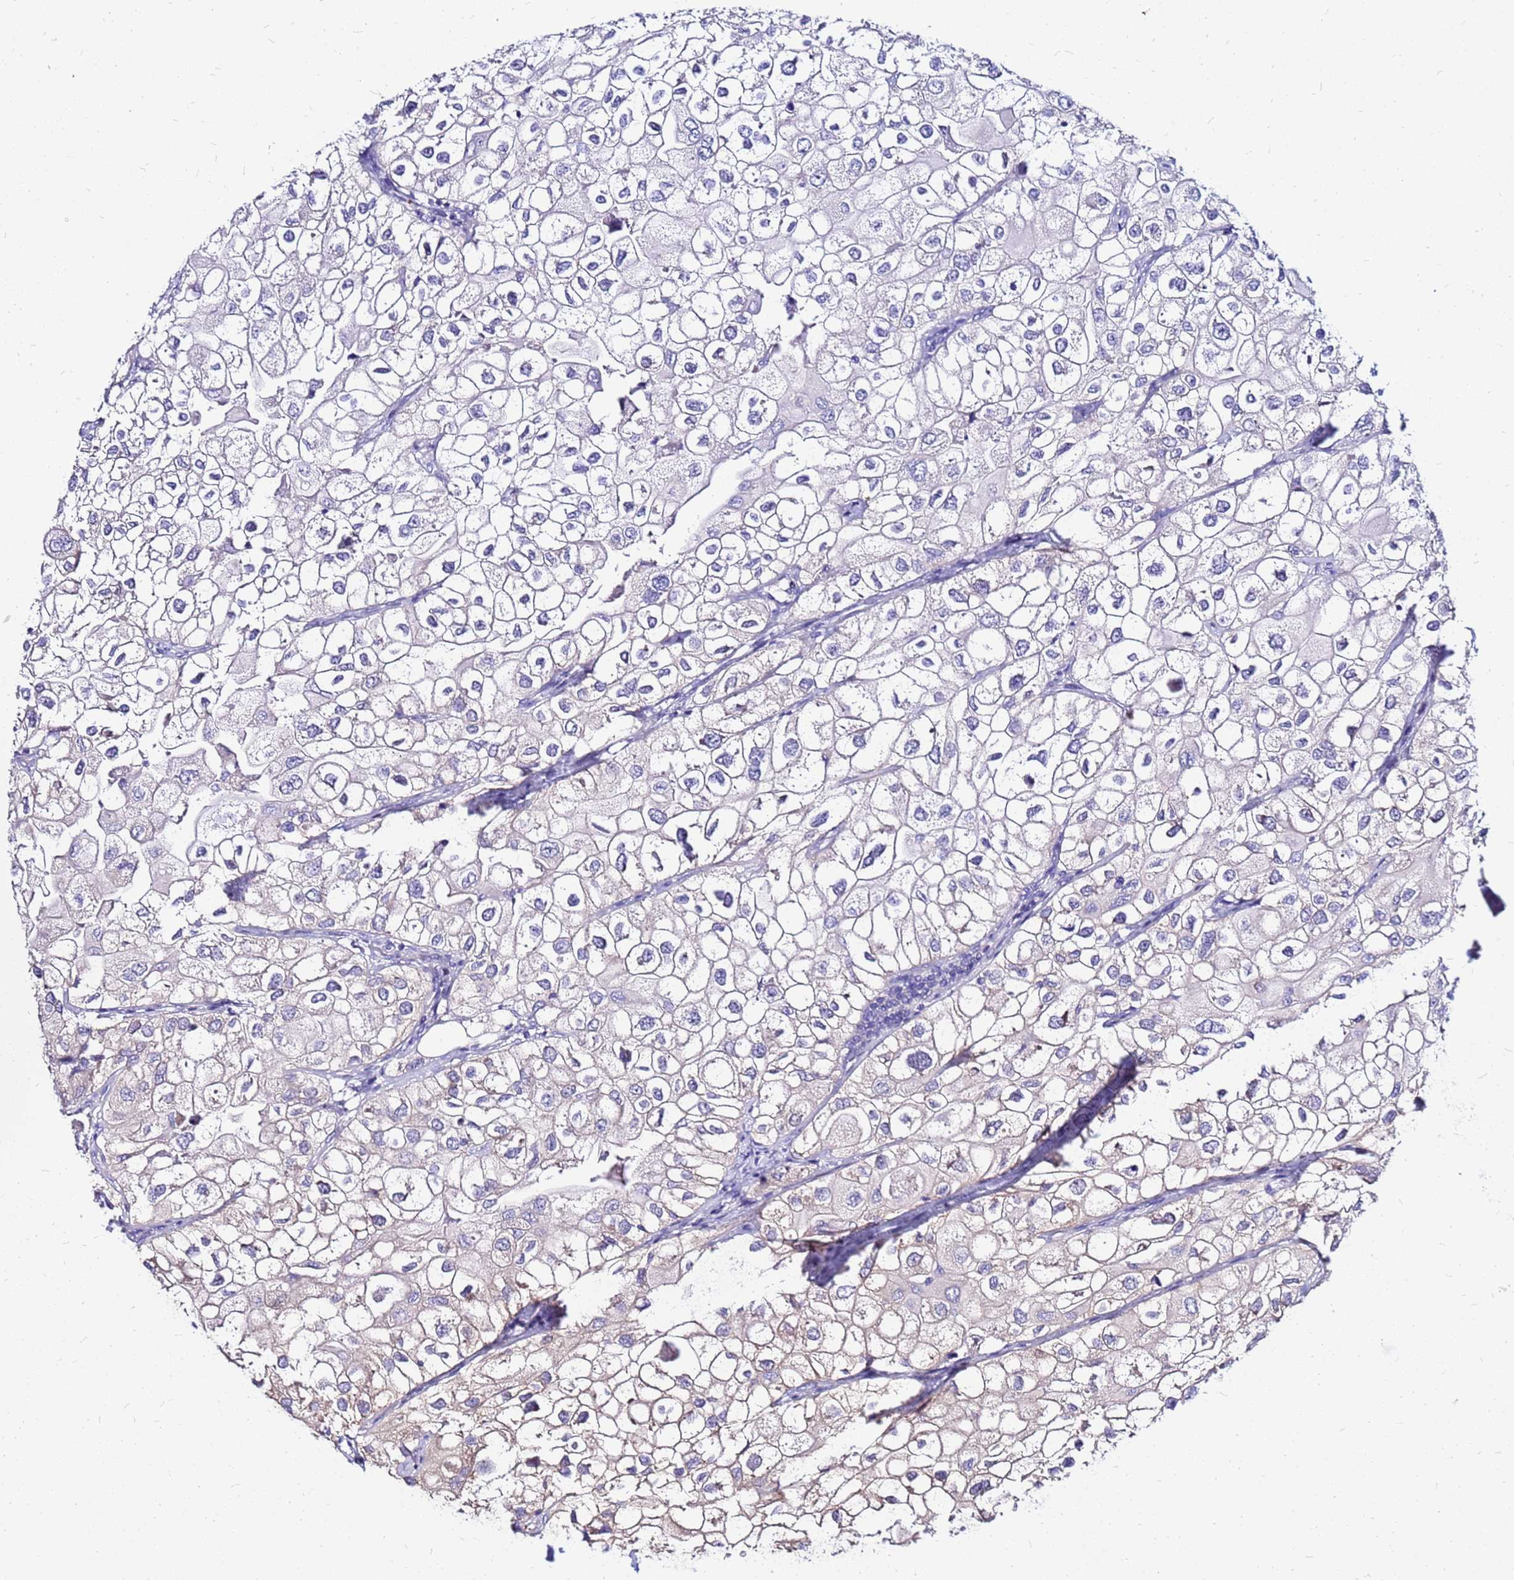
{"staining": {"intensity": "negative", "quantity": "none", "location": "none"}, "tissue": "urothelial cancer", "cell_type": "Tumor cells", "image_type": "cancer", "snomed": [{"axis": "morphology", "description": "Urothelial carcinoma, High grade"}, {"axis": "topography", "description": "Urinary bladder"}], "caption": "Urothelial cancer was stained to show a protein in brown. There is no significant positivity in tumor cells. (DAB (3,3'-diaminobenzidine) IHC visualized using brightfield microscopy, high magnification).", "gene": "ARHGEF5", "patient": {"sex": "male", "age": 64}}